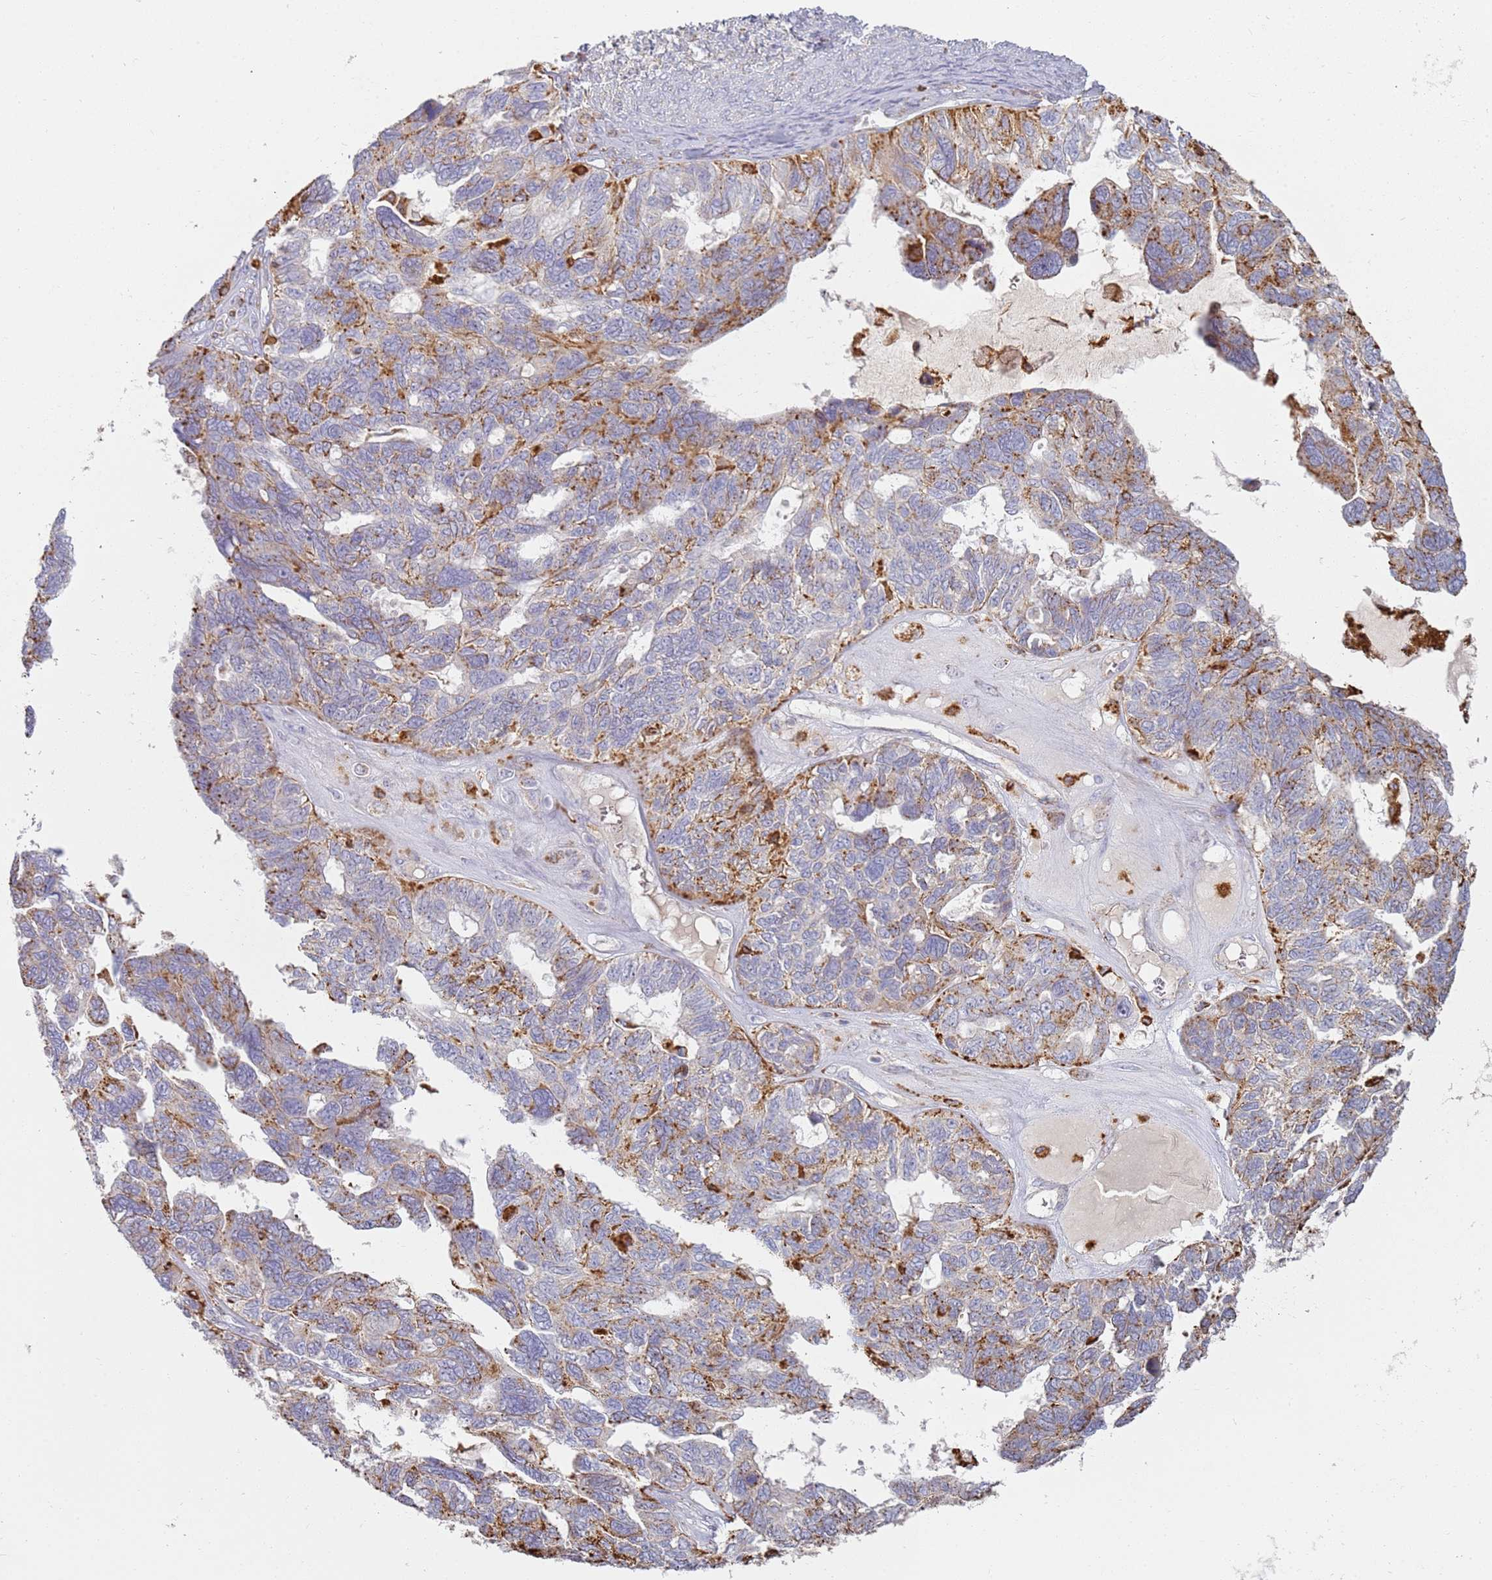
{"staining": {"intensity": "moderate", "quantity": "<25%", "location": "cytoplasmic/membranous"}, "tissue": "ovarian cancer", "cell_type": "Tumor cells", "image_type": "cancer", "snomed": [{"axis": "morphology", "description": "Cystadenocarcinoma, serous, NOS"}, {"axis": "topography", "description": "Ovary"}], "caption": "Immunohistochemistry (IHC) image of ovarian cancer stained for a protein (brown), which exhibits low levels of moderate cytoplasmic/membranous positivity in about <25% of tumor cells.", "gene": "TMEM229B", "patient": {"sex": "female", "age": 79}}